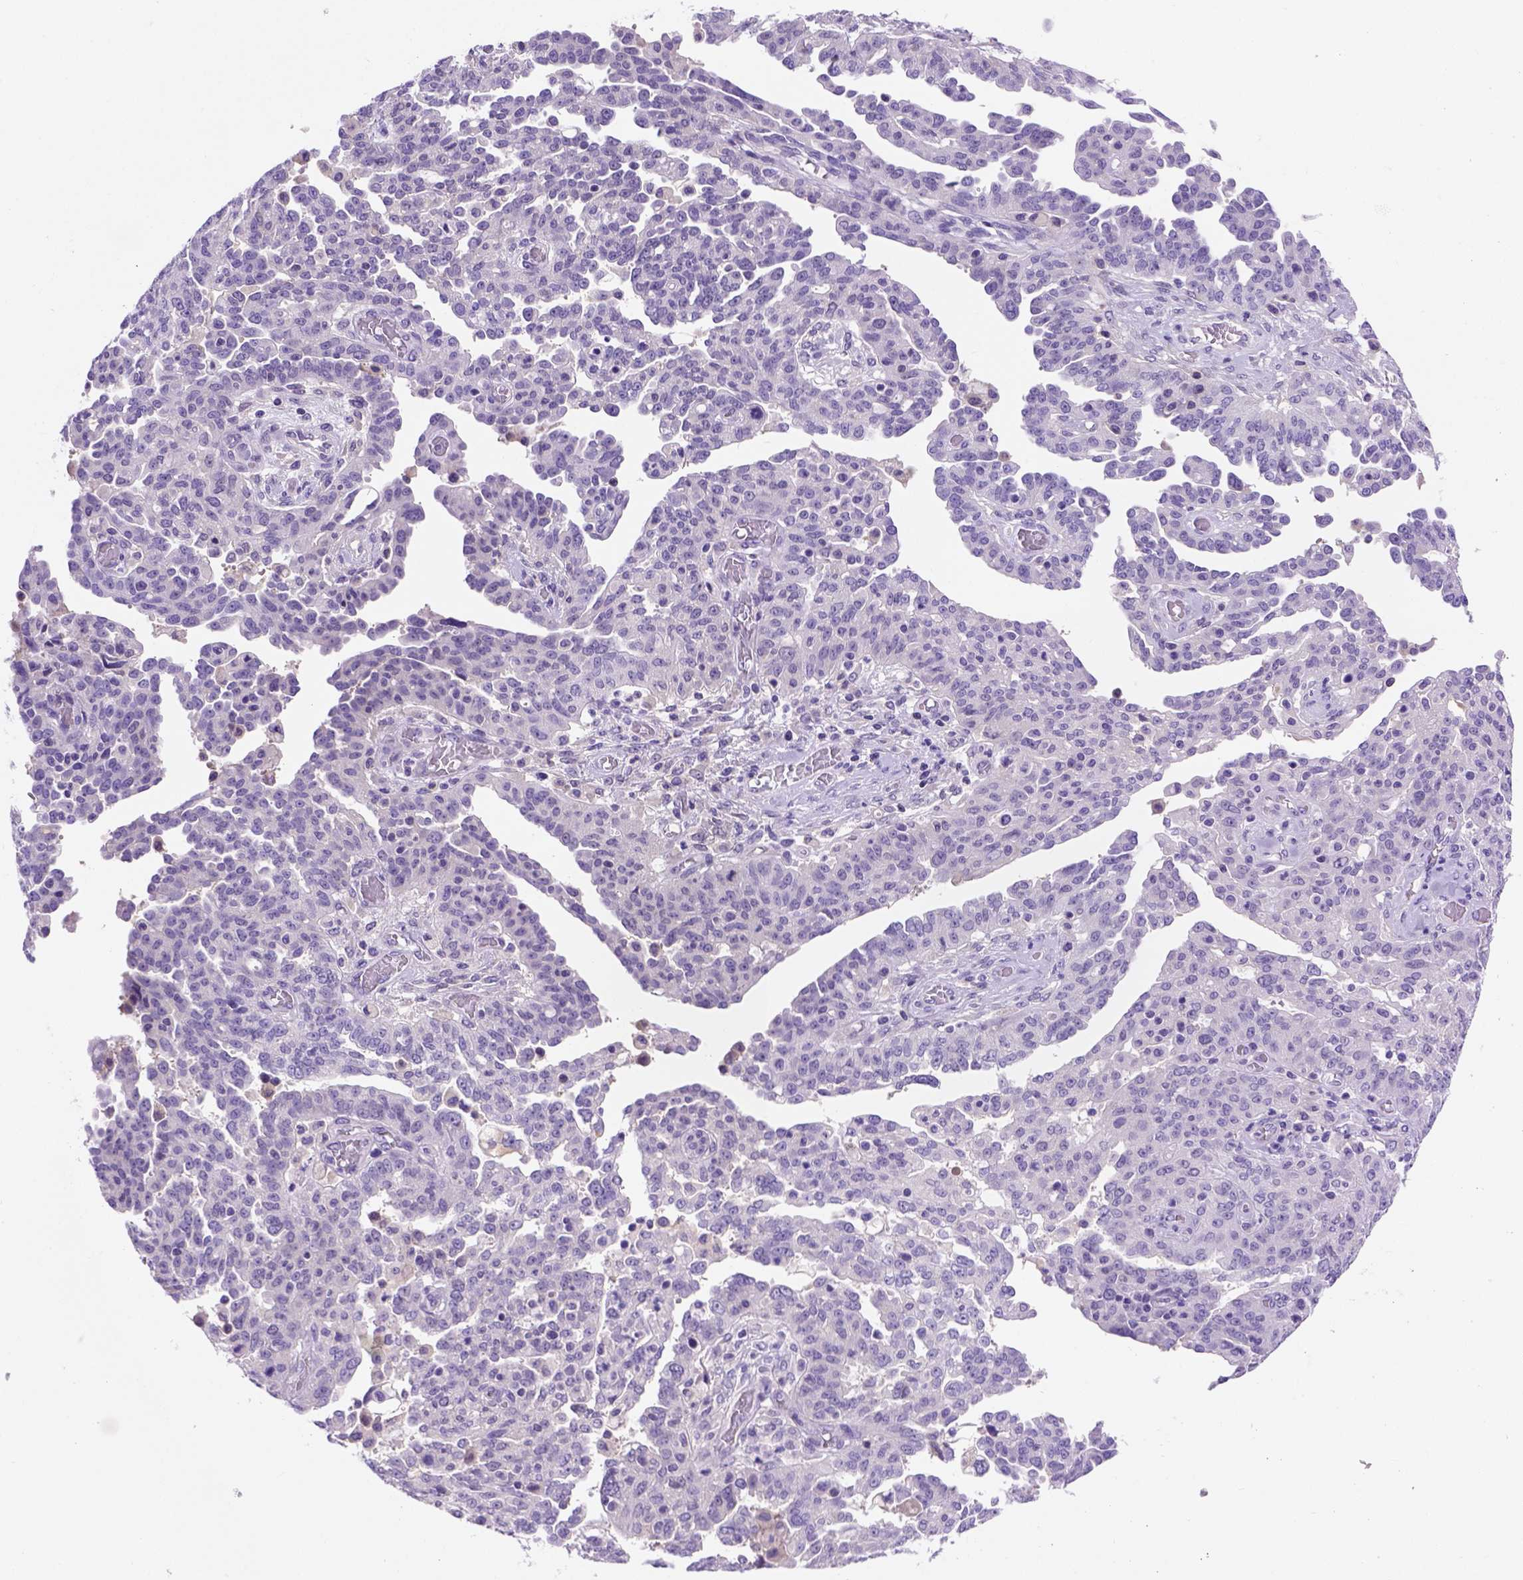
{"staining": {"intensity": "negative", "quantity": "none", "location": "none"}, "tissue": "ovarian cancer", "cell_type": "Tumor cells", "image_type": "cancer", "snomed": [{"axis": "morphology", "description": "Cystadenocarcinoma, serous, NOS"}, {"axis": "topography", "description": "Ovary"}], "caption": "This is a photomicrograph of immunohistochemistry (IHC) staining of ovarian cancer, which shows no positivity in tumor cells. The staining is performed using DAB (3,3'-diaminobenzidine) brown chromogen with nuclei counter-stained in using hematoxylin.", "gene": "FAM81B", "patient": {"sex": "female", "age": 67}}